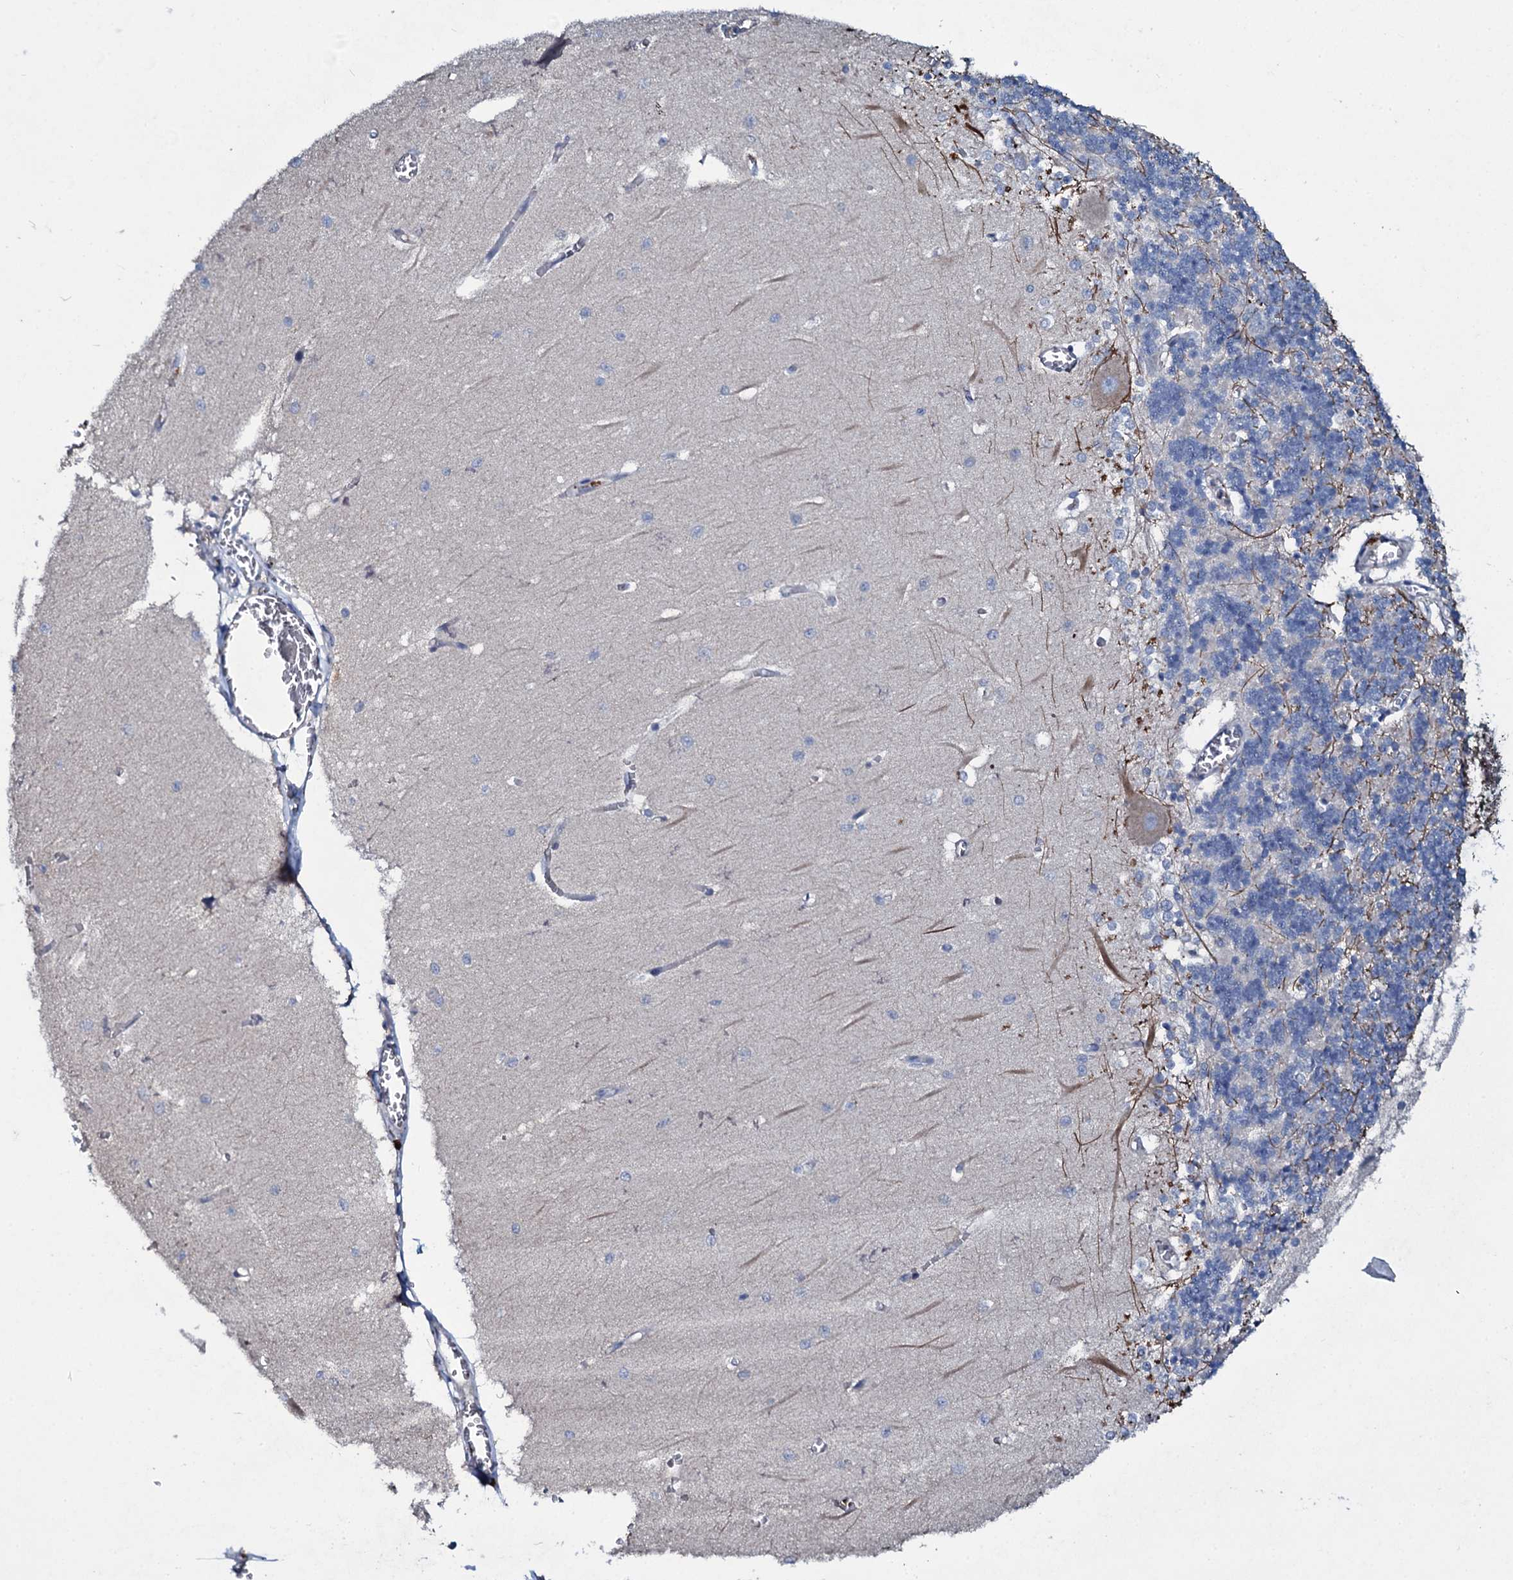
{"staining": {"intensity": "negative", "quantity": "none", "location": "none"}, "tissue": "cerebellum", "cell_type": "Cells in granular layer", "image_type": "normal", "snomed": [{"axis": "morphology", "description": "Normal tissue, NOS"}, {"axis": "topography", "description": "Cerebellum"}], "caption": "Immunohistochemistry histopathology image of normal cerebellum stained for a protein (brown), which exhibits no staining in cells in granular layer.", "gene": "TPGS2", "patient": {"sex": "male", "age": 37}}